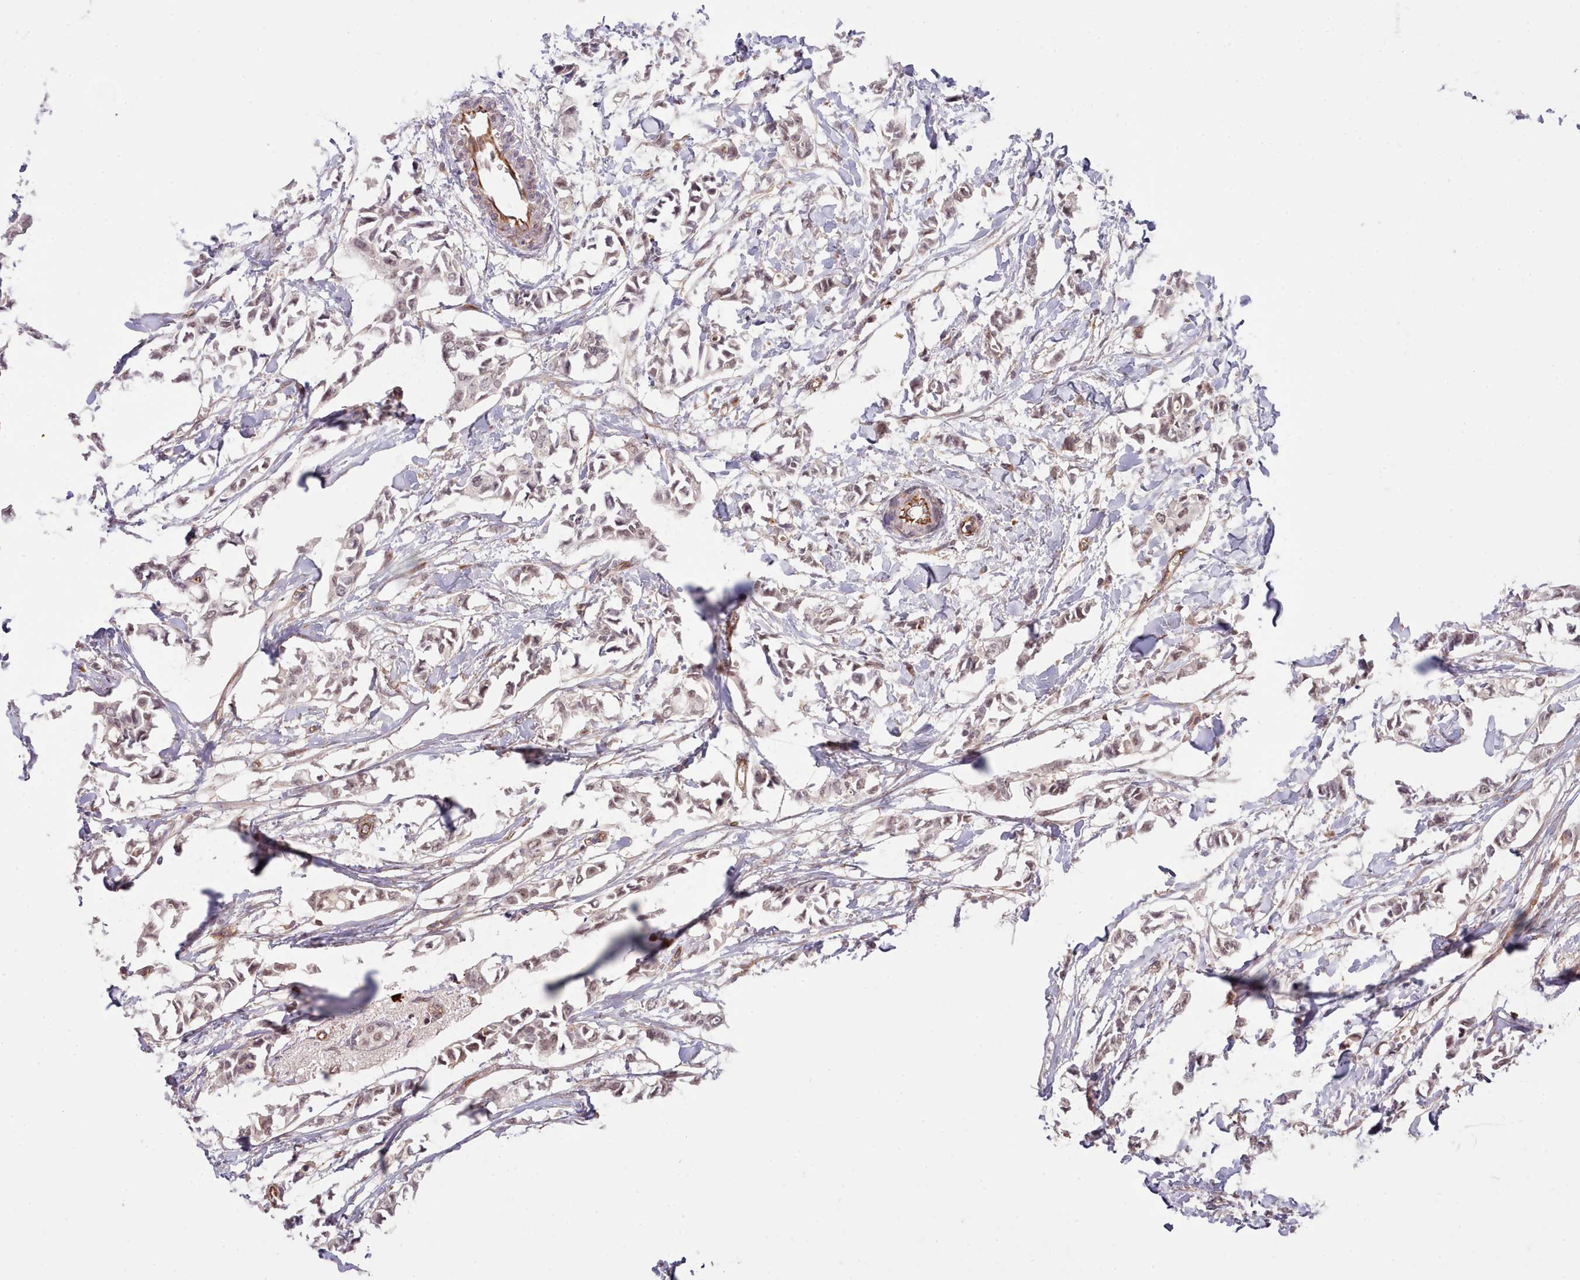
{"staining": {"intensity": "weak", "quantity": ">75%", "location": "cytoplasmic/membranous,nuclear"}, "tissue": "breast cancer", "cell_type": "Tumor cells", "image_type": "cancer", "snomed": [{"axis": "morphology", "description": "Duct carcinoma"}, {"axis": "topography", "description": "Breast"}], "caption": "Breast cancer stained with a protein marker demonstrates weak staining in tumor cells.", "gene": "ZC3H13", "patient": {"sex": "female", "age": 41}}